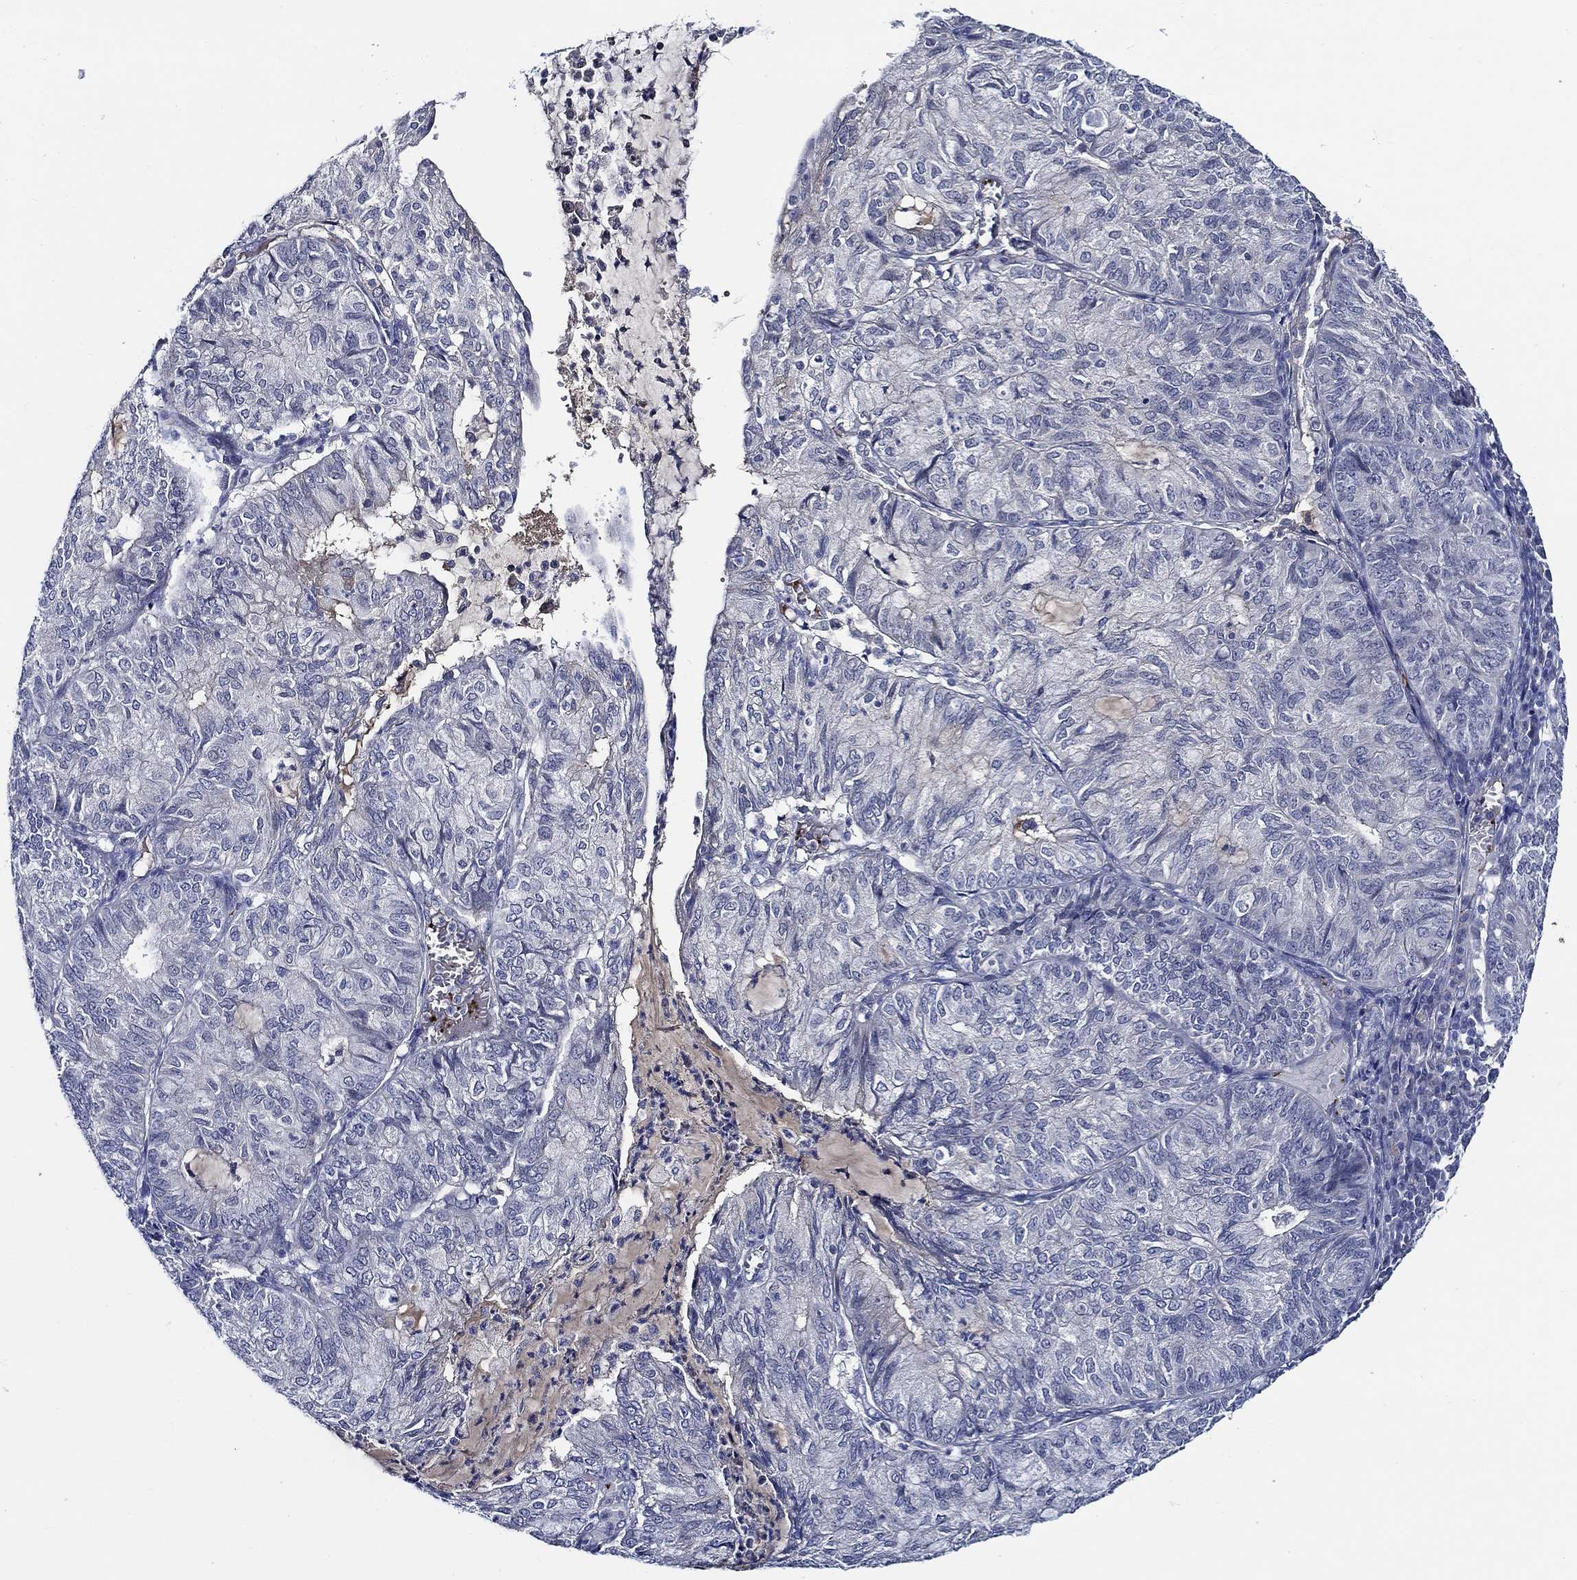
{"staining": {"intensity": "negative", "quantity": "none", "location": "none"}, "tissue": "endometrial cancer", "cell_type": "Tumor cells", "image_type": "cancer", "snomed": [{"axis": "morphology", "description": "Adenocarcinoma, NOS"}, {"axis": "topography", "description": "Endometrium"}], "caption": "A high-resolution histopathology image shows immunohistochemistry staining of endometrial cancer, which reveals no significant staining in tumor cells.", "gene": "ALOX12", "patient": {"sex": "female", "age": 82}}